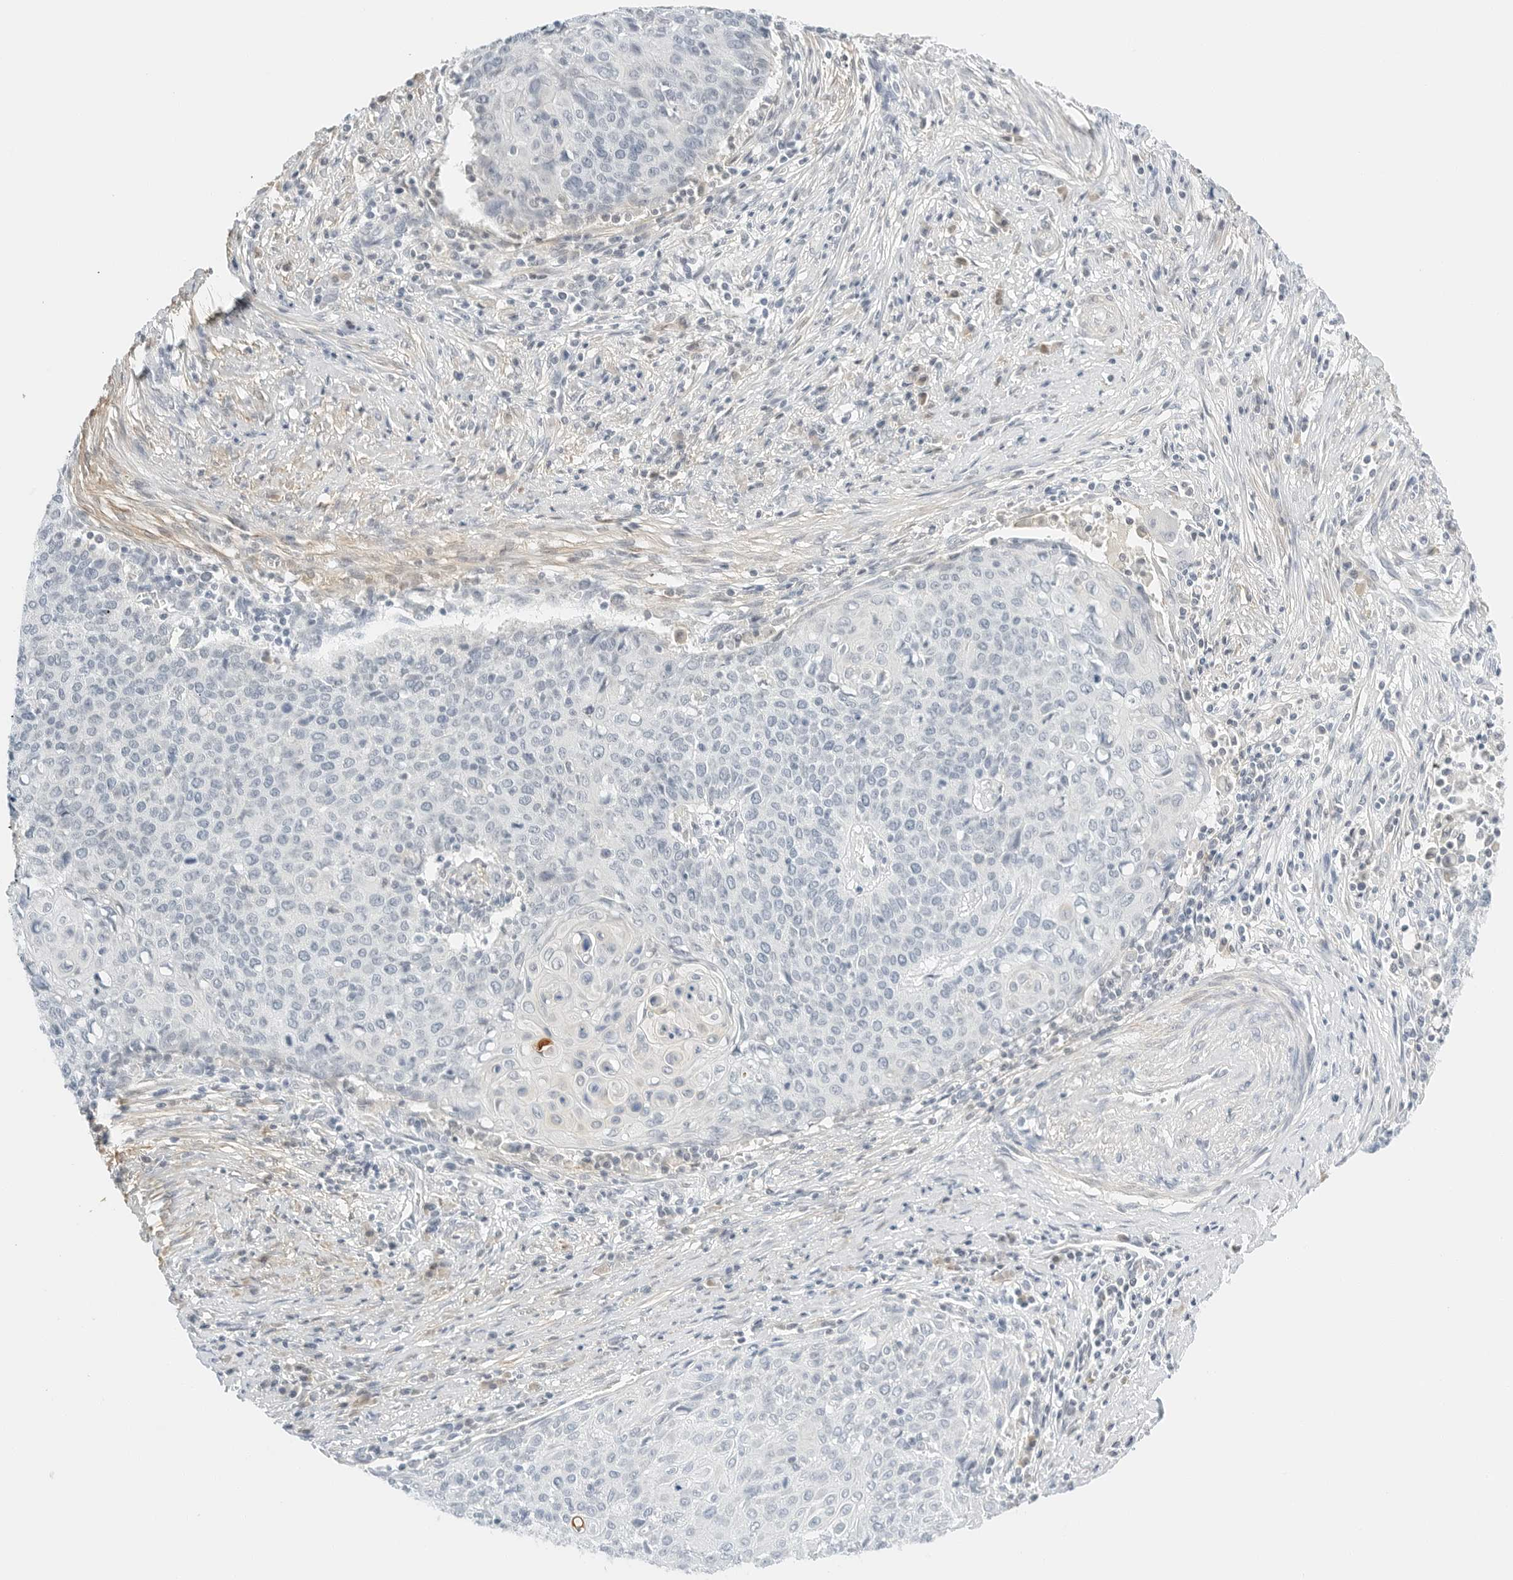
{"staining": {"intensity": "negative", "quantity": "none", "location": "none"}, "tissue": "cervical cancer", "cell_type": "Tumor cells", "image_type": "cancer", "snomed": [{"axis": "morphology", "description": "Squamous cell carcinoma, NOS"}, {"axis": "topography", "description": "Cervix"}], "caption": "Tumor cells show no significant protein staining in cervical cancer (squamous cell carcinoma).", "gene": "PKDCC", "patient": {"sex": "female", "age": 39}}